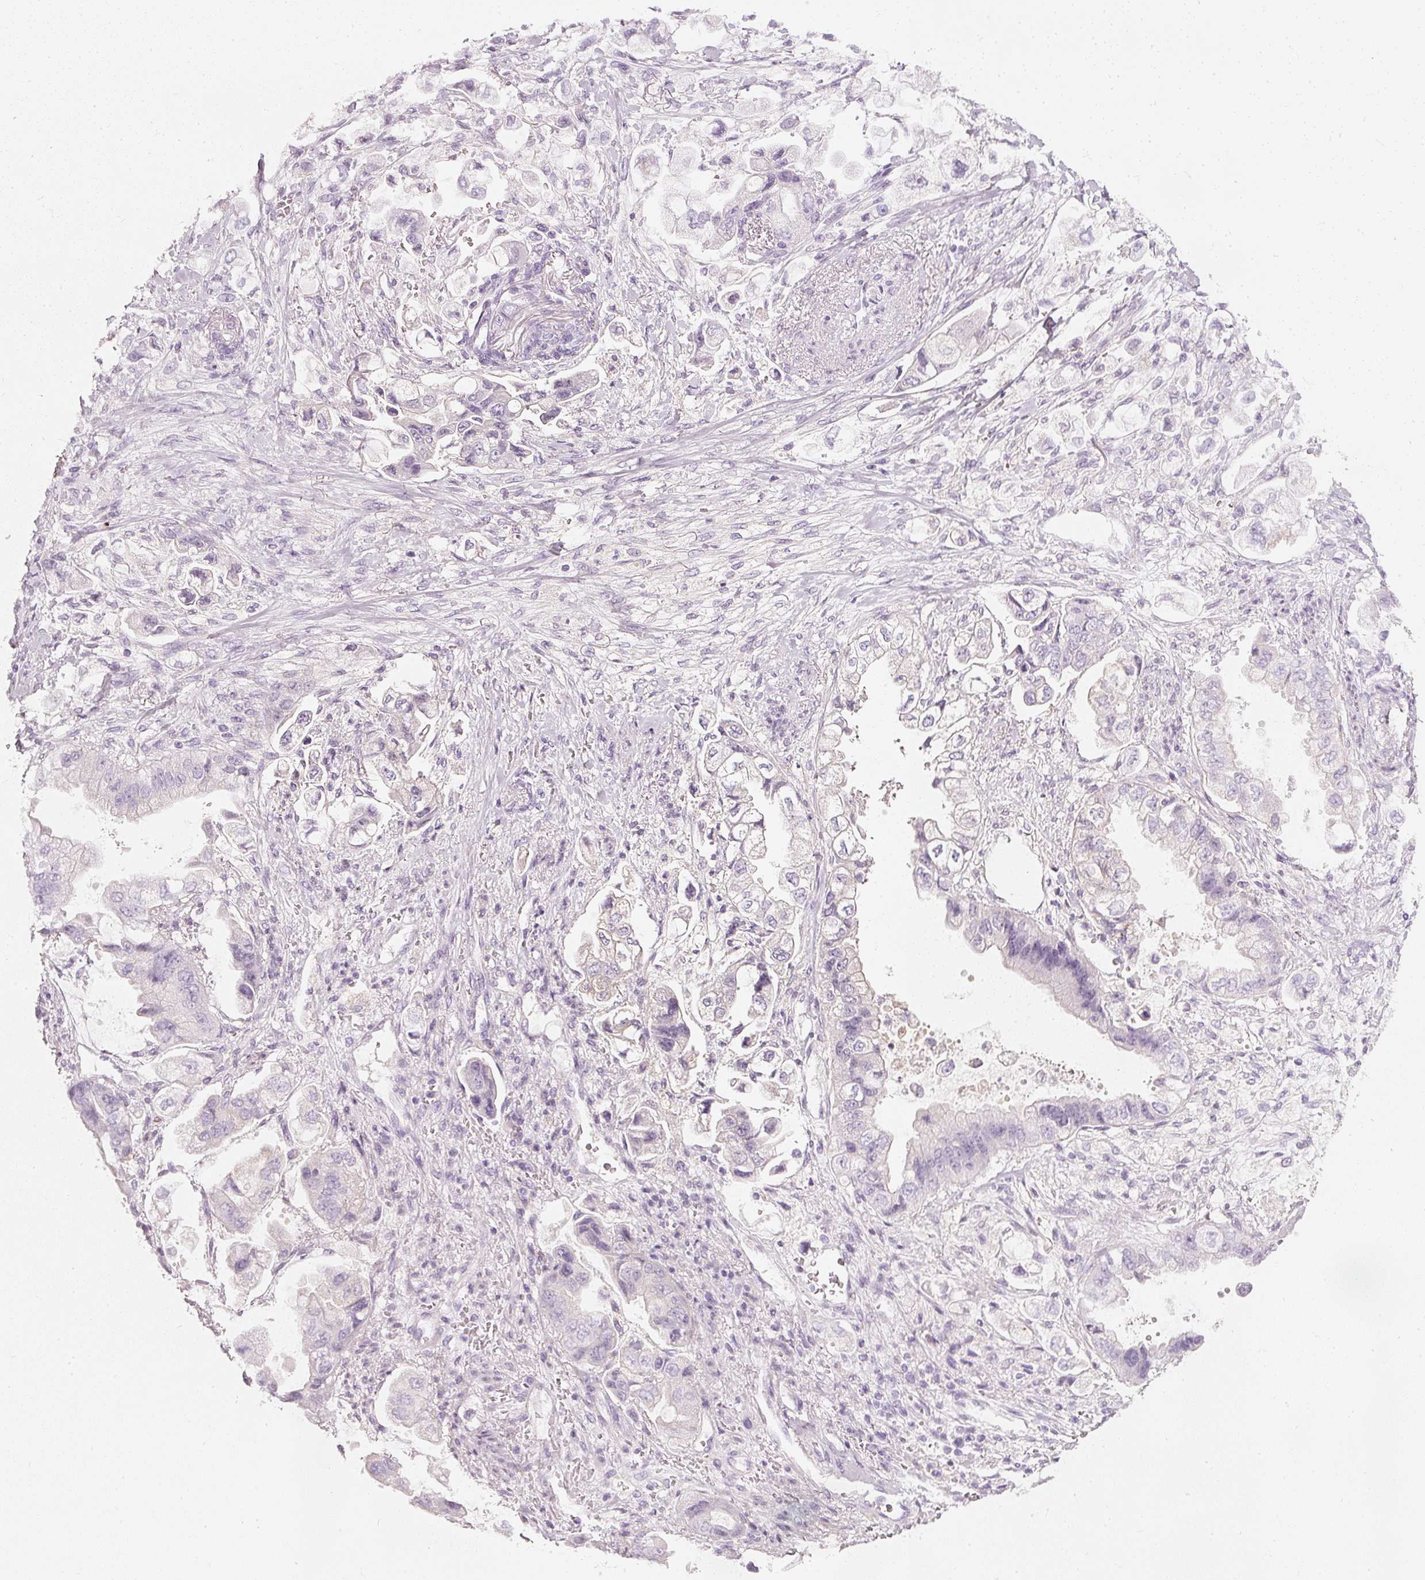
{"staining": {"intensity": "negative", "quantity": "none", "location": "none"}, "tissue": "stomach cancer", "cell_type": "Tumor cells", "image_type": "cancer", "snomed": [{"axis": "morphology", "description": "Adenocarcinoma, NOS"}, {"axis": "topography", "description": "Stomach"}], "caption": "DAB immunohistochemical staining of human stomach cancer shows no significant staining in tumor cells. Nuclei are stained in blue.", "gene": "CNP", "patient": {"sex": "male", "age": 62}}